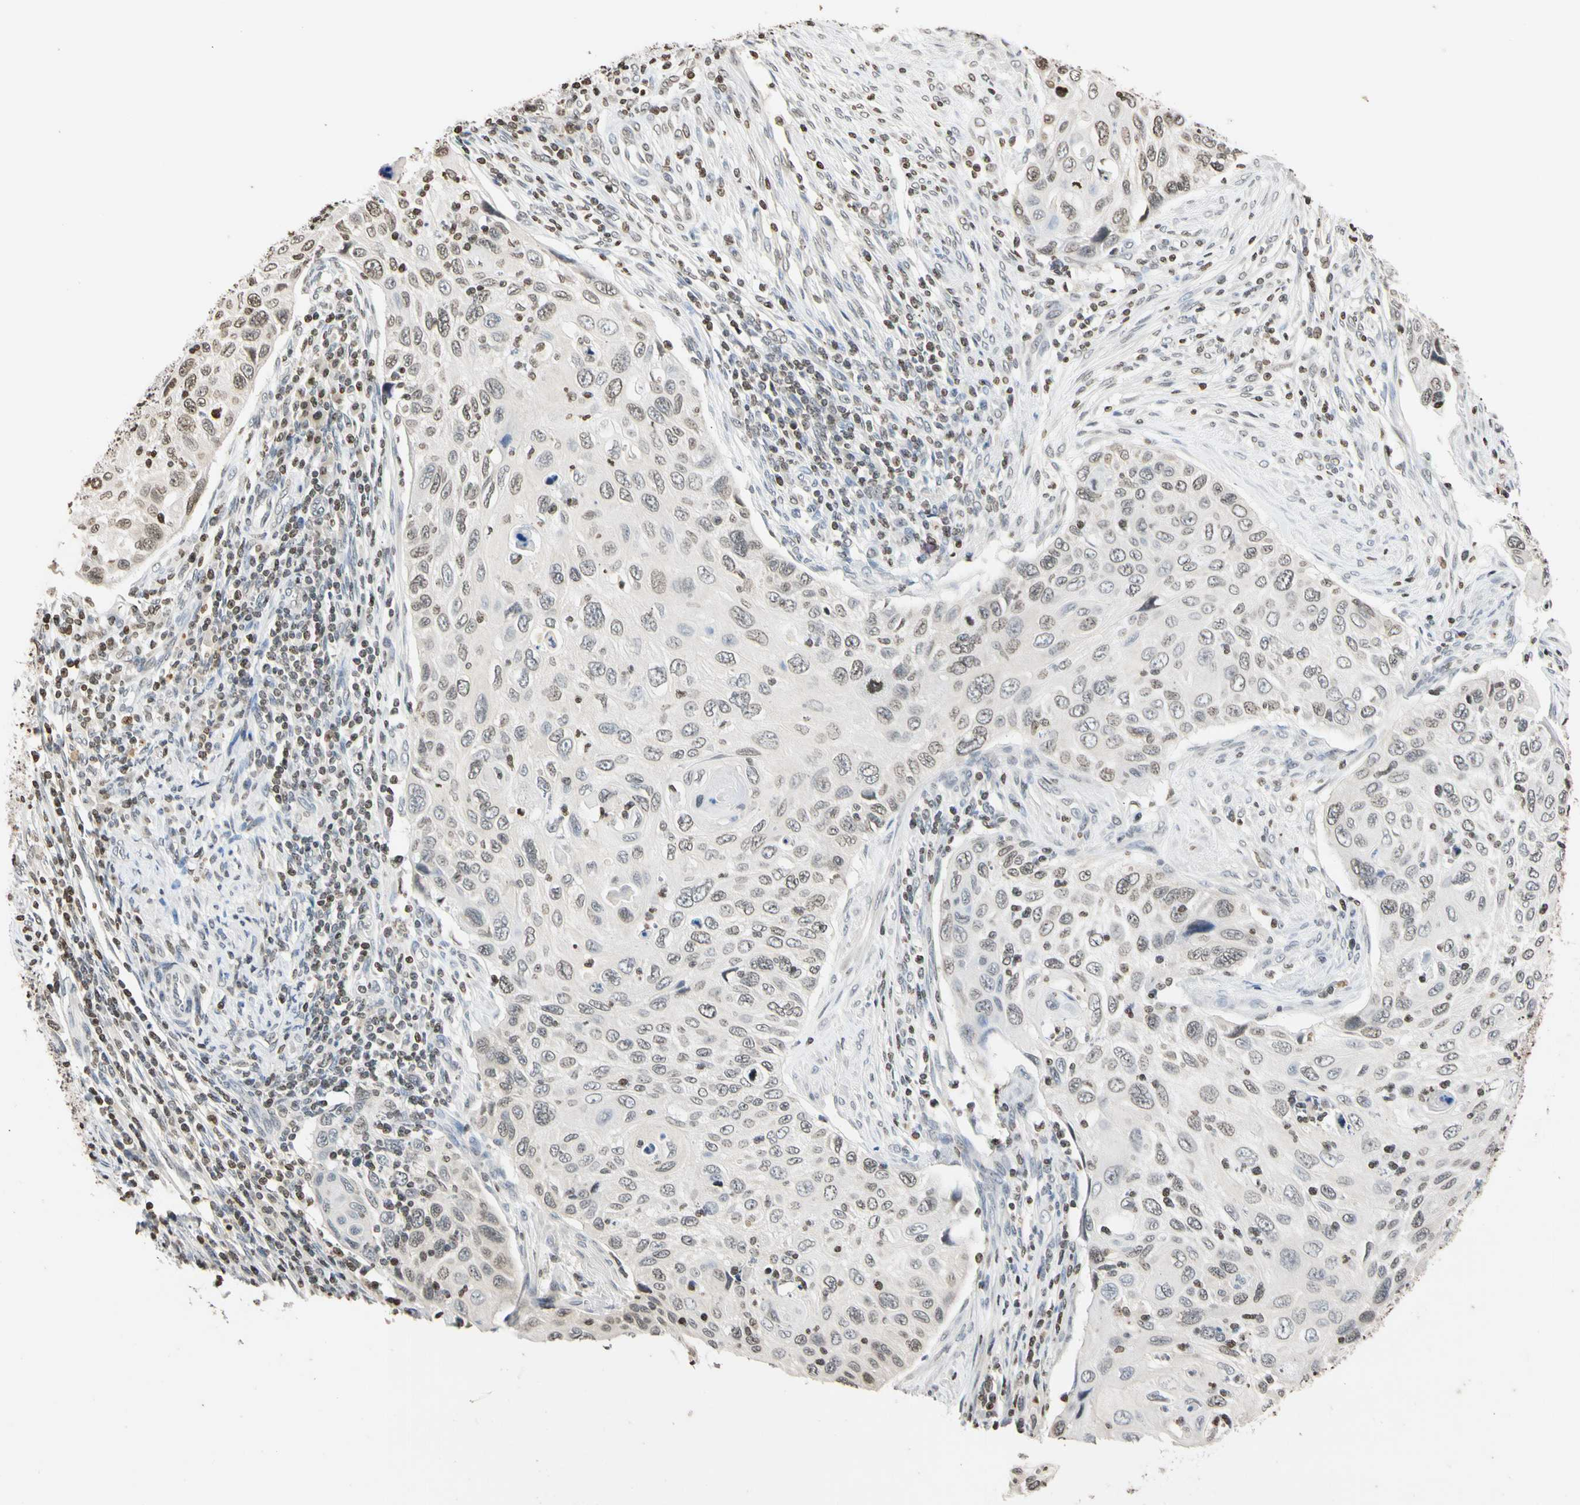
{"staining": {"intensity": "negative", "quantity": "none", "location": "none"}, "tissue": "cervical cancer", "cell_type": "Tumor cells", "image_type": "cancer", "snomed": [{"axis": "morphology", "description": "Squamous cell carcinoma, NOS"}, {"axis": "topography", "description": "Cervix"}], "caption": "Immunohistochemical staining of squamous cell carcinoma (cervical) shows no significant expression in tumor cells.", "gene": "GPX4", "patient": {"sex": "female", "age": 70}}